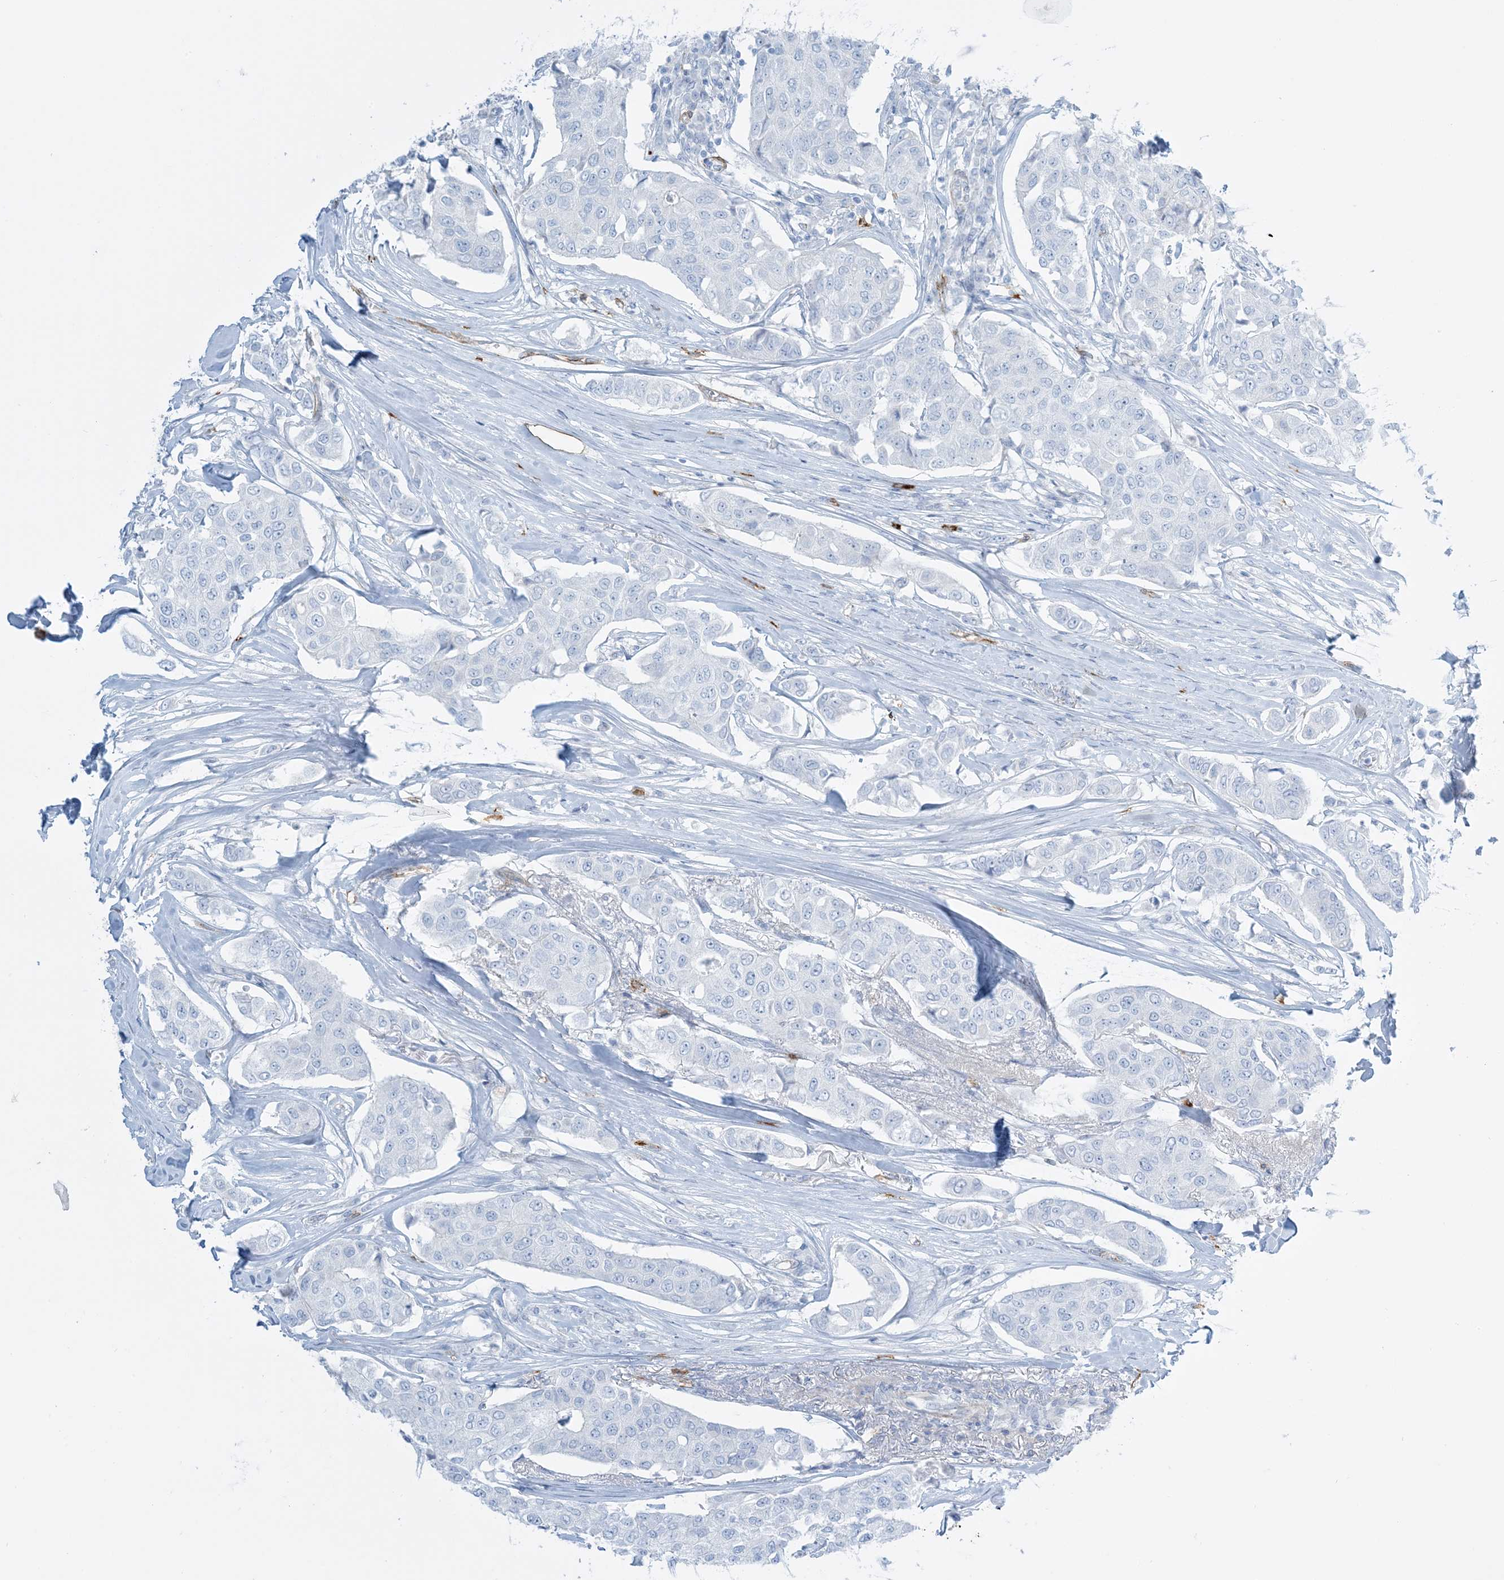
{"staining": {"intensity": "negative", "quantity": "none", "location": "none"}, "tissue": "breast cancer", "cell_type": "Tumor cells", "image_type": "cancer", "snomed": [{"axis": "morphology", "description": "Duct carcinoma"}, {"axis": "topography", "description": "Breast"}], "caption": "Protein analysis of breast cancer demonstrates no significant expression in tumor cells.", "gene": "EPS8L3", "patient": {"sex": "female", "age": 80}}